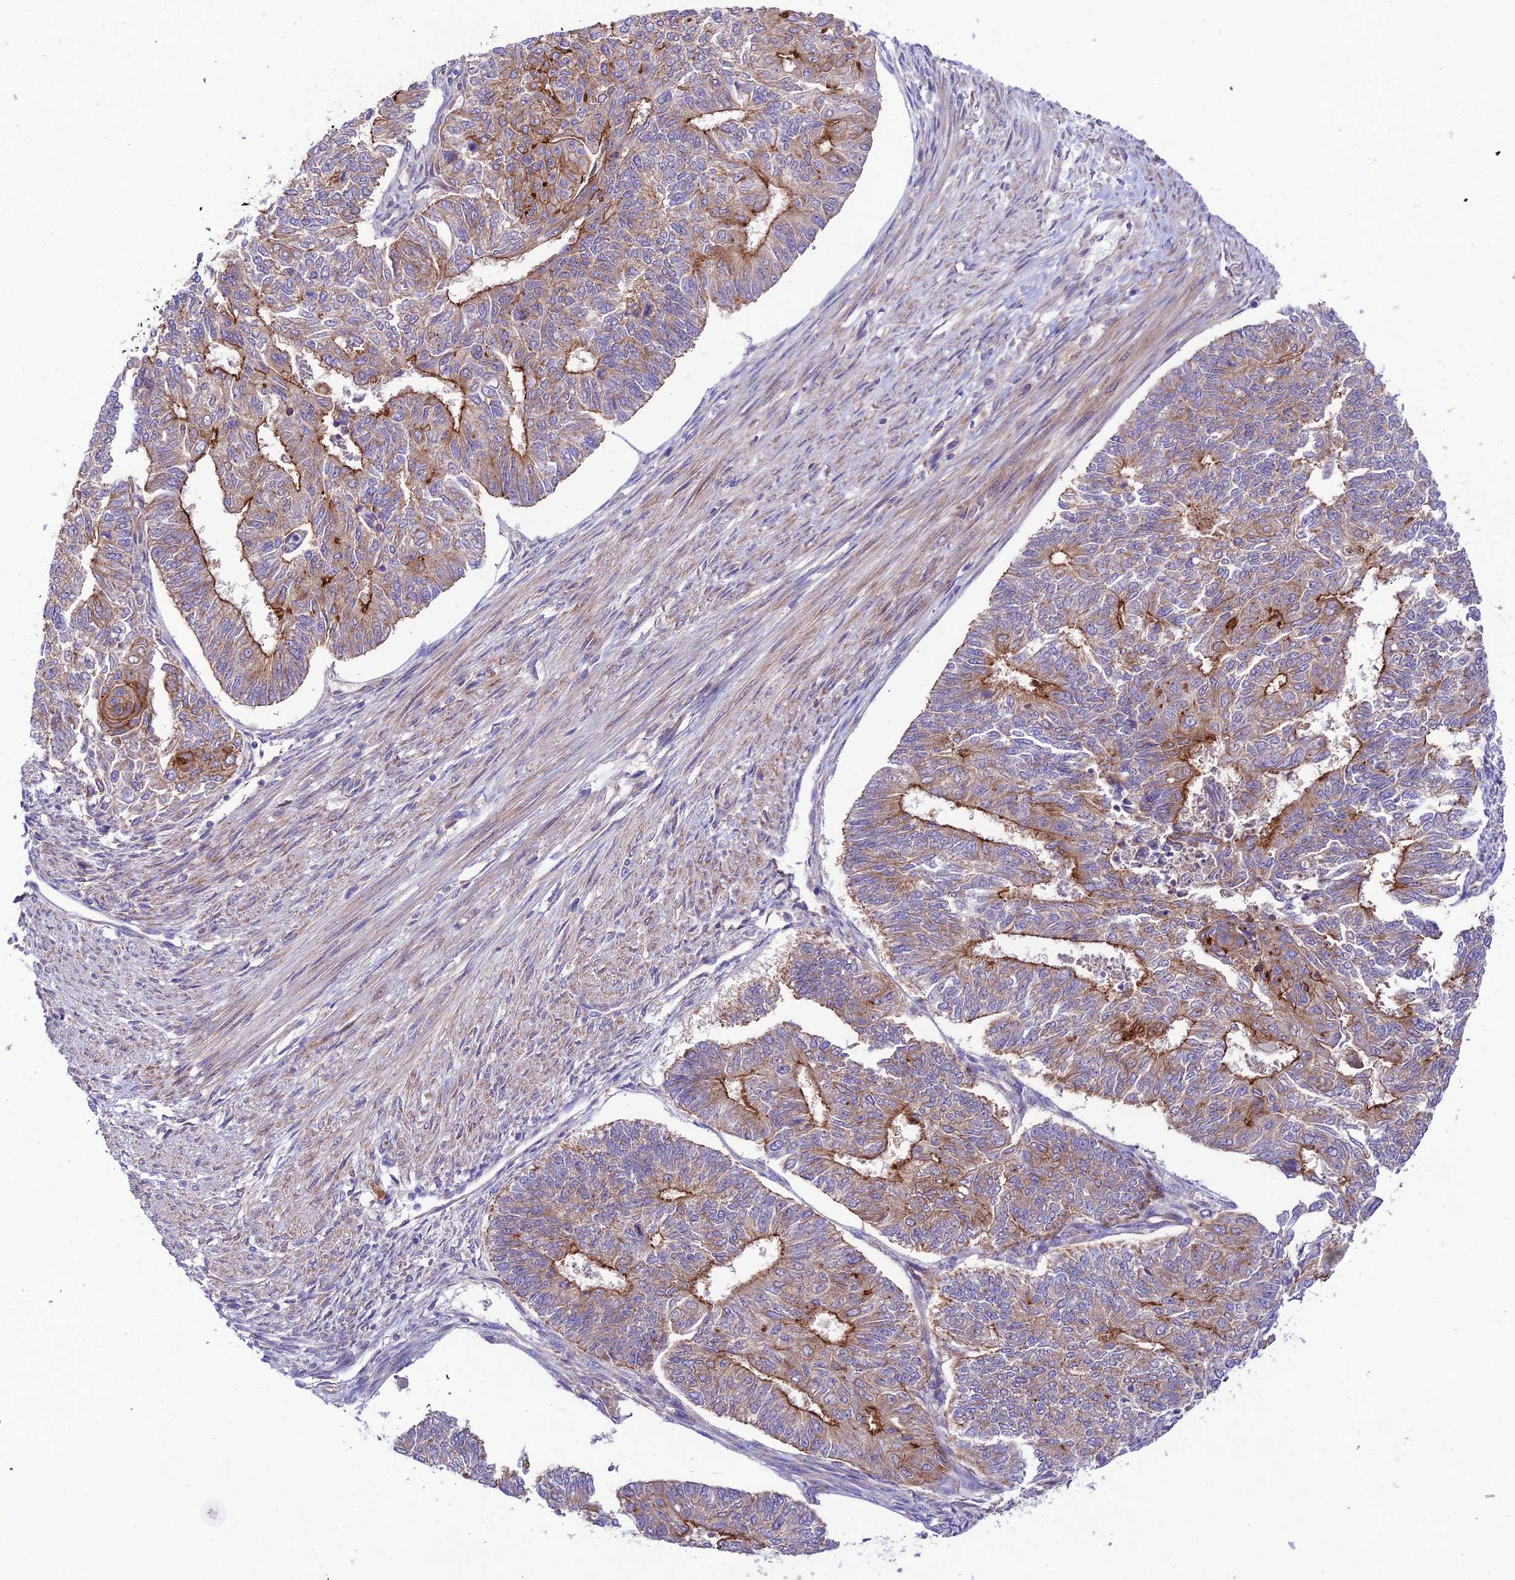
{"staining": {"intensity": "moderate", "quantity": "25%-75%", "location": "cytoplasmic/membranous"}, "tissue": "endometrial cancer", "cell_type": "Tumor cells", "image_type": "cancer", "snomed": [{"axis": "morphology", "description": "Adenocarcinoma, NOS"}, {"axis": "topography", "description": "Endometrium"}], "caption": "Brown immunohistochemical staining in endometrial adenocarcinoma displays moderate cytoplasmic/membranous positivity in about 25%-75% of tumor cells.", "gene": "LACTB2", "patient": {"sex": "female", "age": 32}}